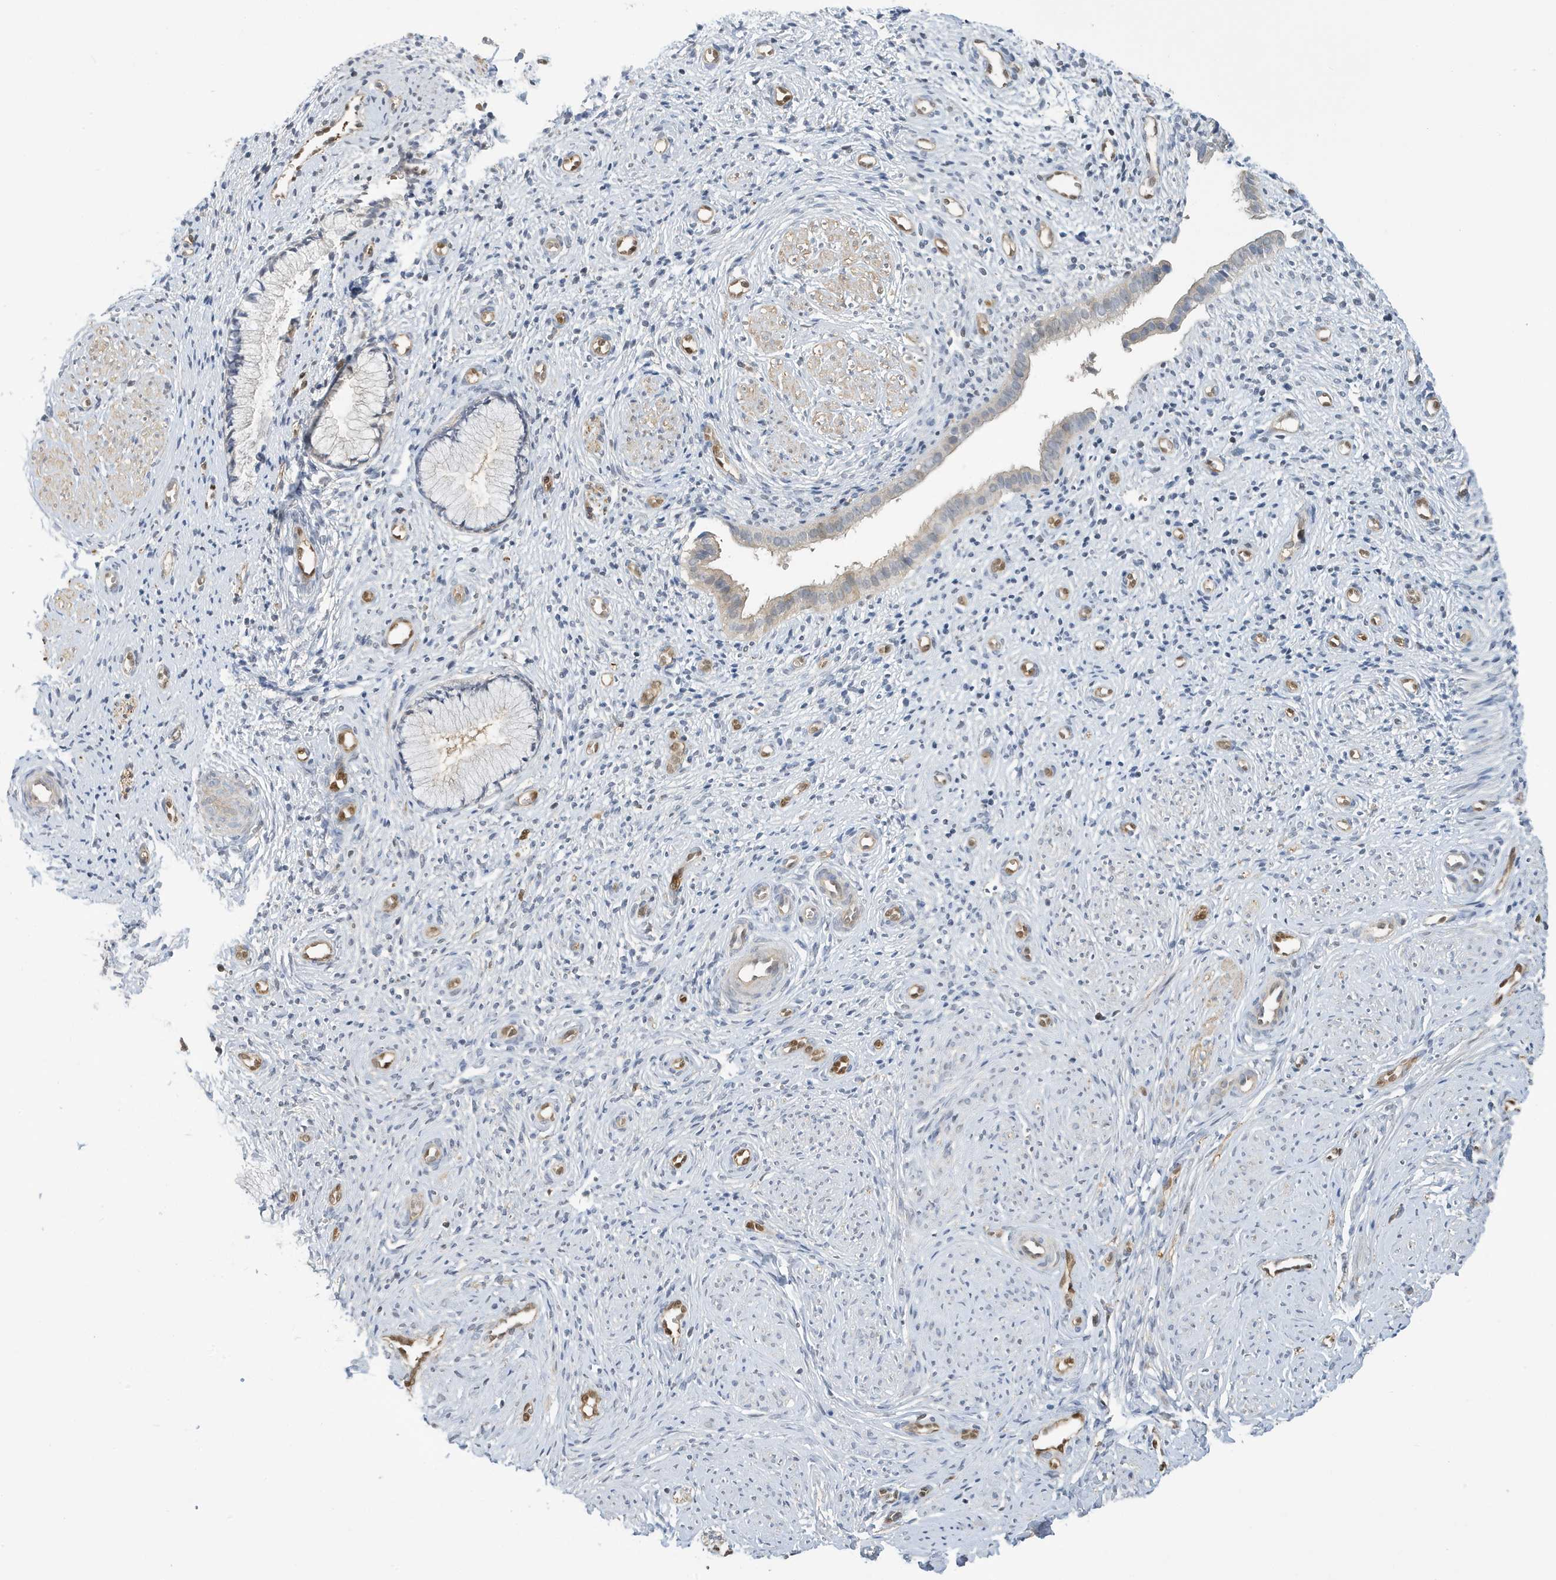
{"staining": {"intensity": "negative", "quantity": "none", "location": "none"}, "tissue": "cervix", "cell_type": "Glandular cells", "image_type": "normal", "snomed": [{"axis": "morphology", "description": "Normal tissue, NOS"}, {"axis": "topography", "description": "Cervix"}], "caption": "This is an immunohistochemistry (IHC) micrograph of benign human cervix. There is no expression in glandular cells.", "gene": "NCOA7", "patient": {"sex": "female", "age": 27}}